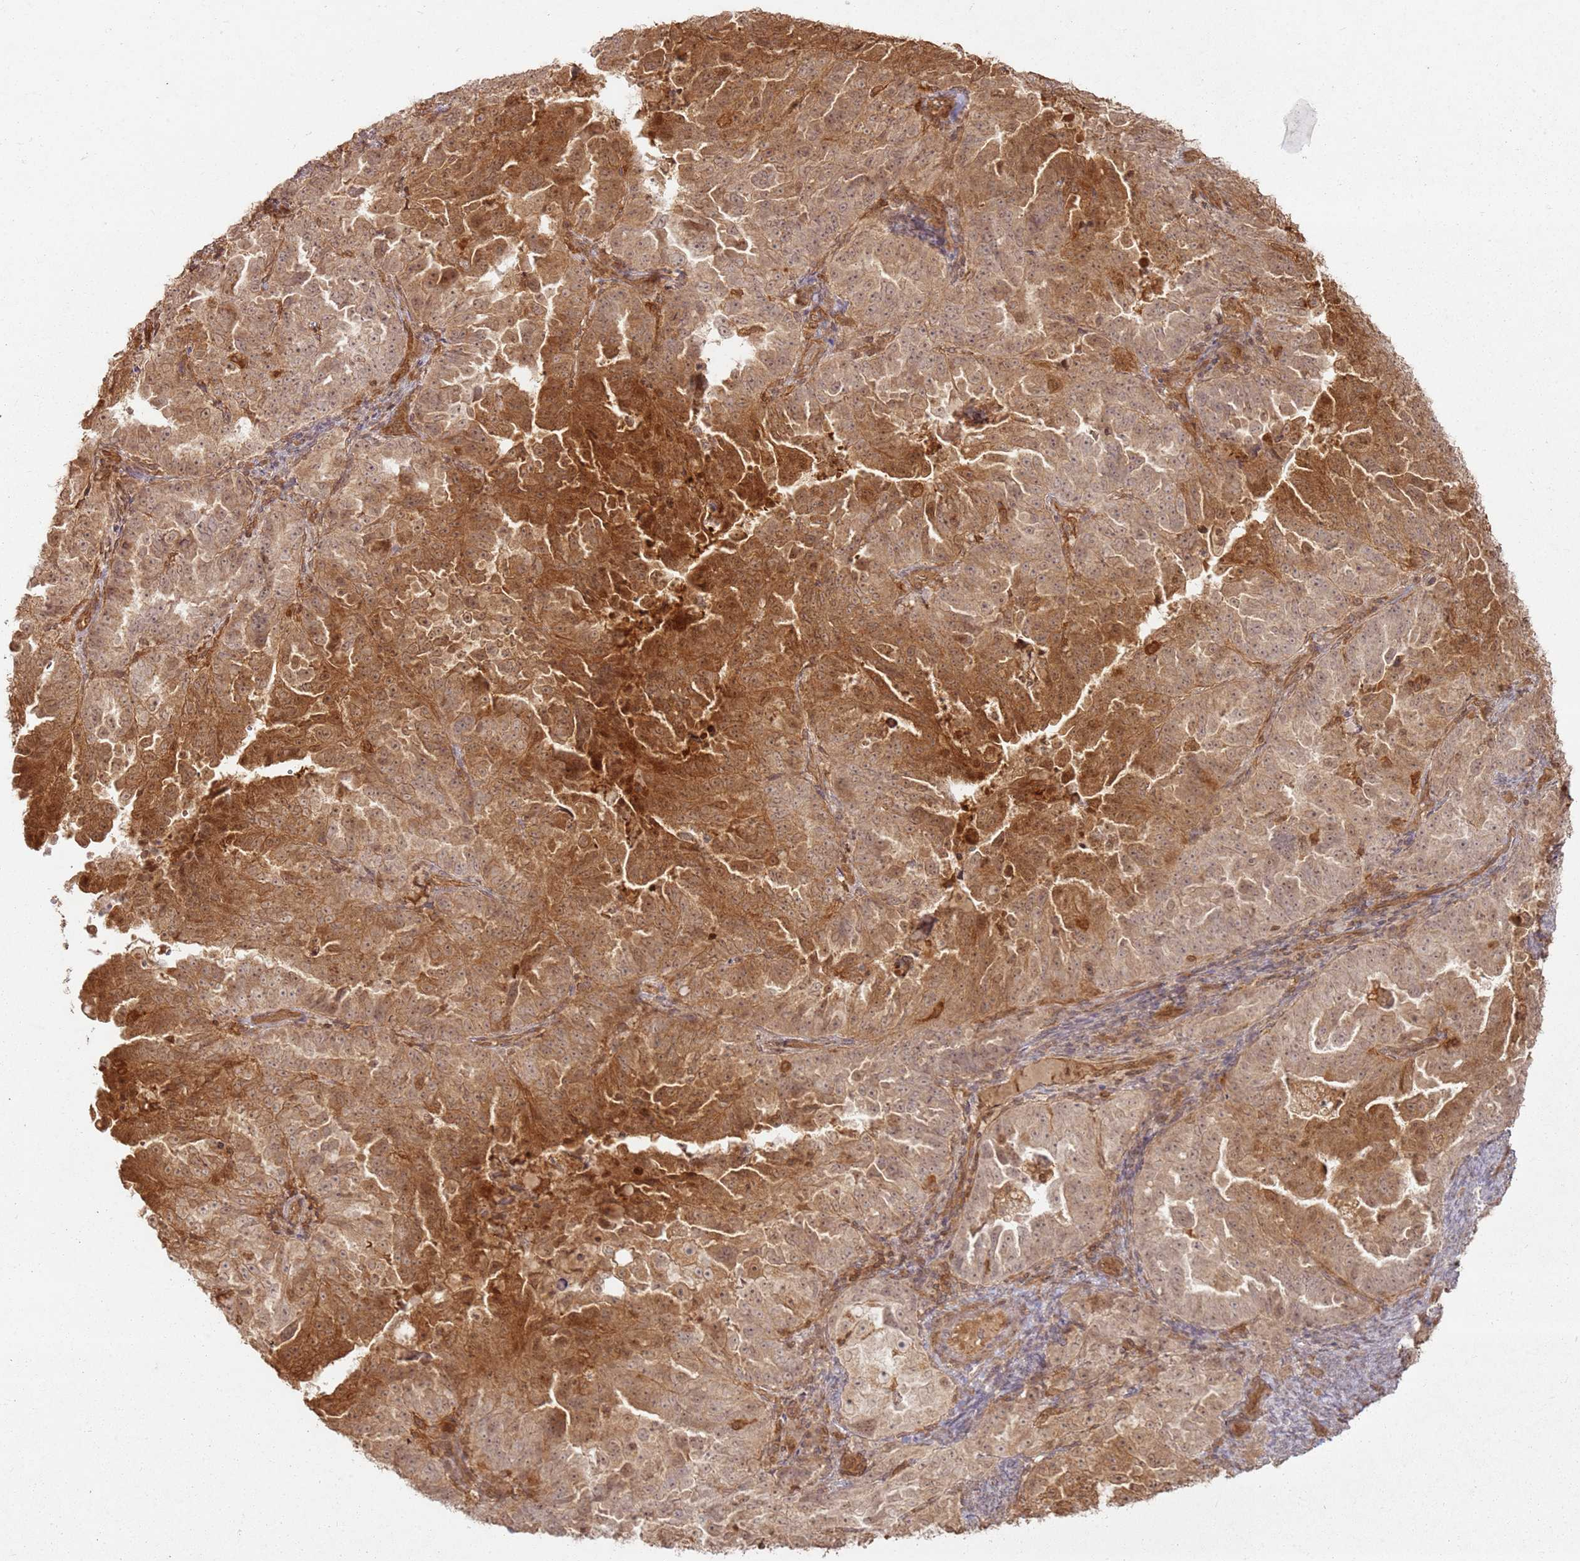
{"staining": {"intensity": "moderate", "quantity": ">75%", "location": "cytoplasmic/membranous"}, "tissue": "endometrial cancer", "cell_type": "Tumor cells", "image_type": "cancer", "snomed": [{"axis": "morphology", "description": "Adenocarcinoma, NOS"}, {"axis": "topography", "description": "Endometrium"}], "caption": "A histopathology image showing moderate cytoplasmic/membranous expression in about >75% of tumor cells in adenocarcinoma (endometrial), as visualized by brown immunohistochemical staining.", "gene": "ZNF776", "patient": {"sex": "female", "age": 65}}